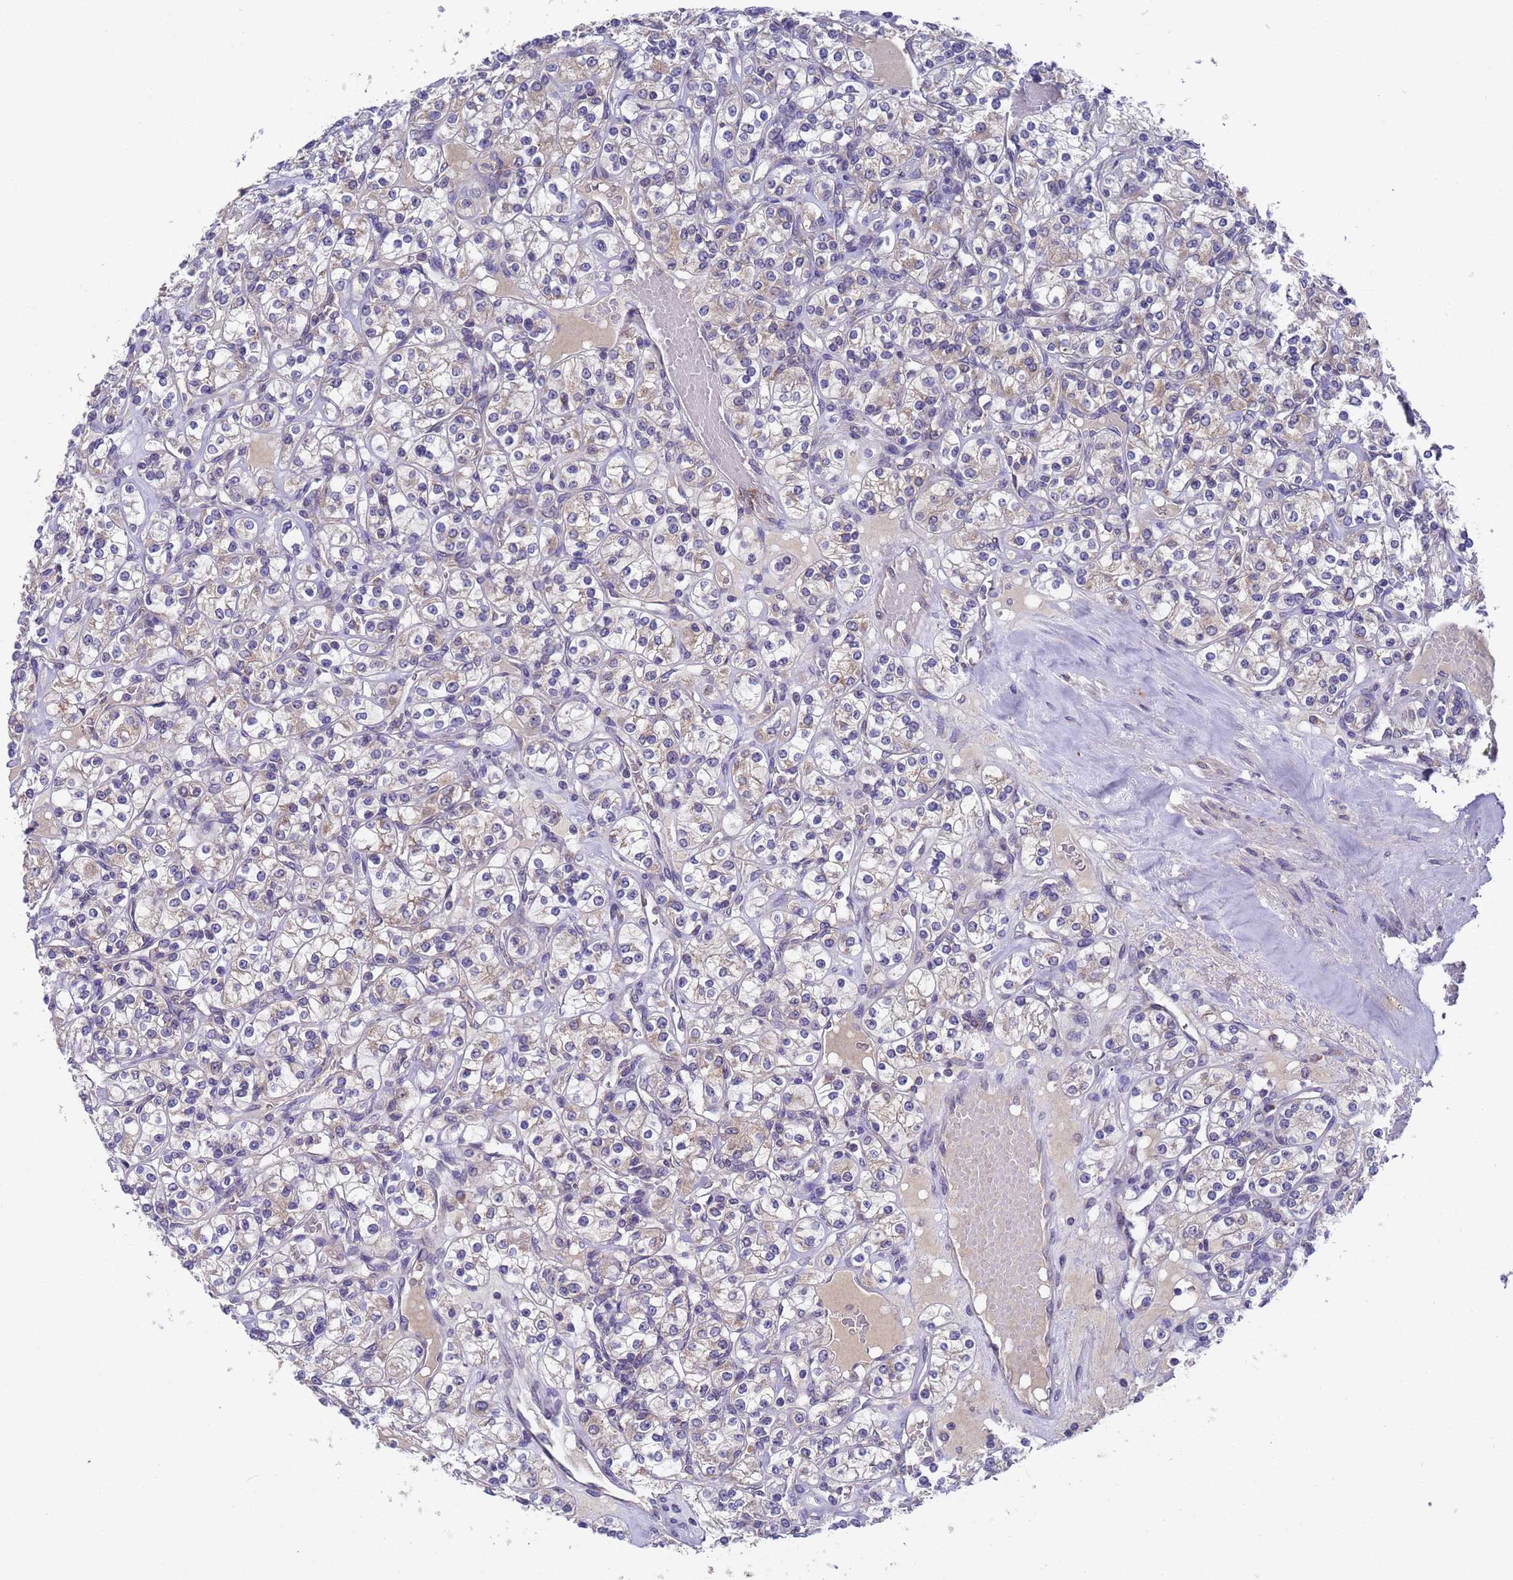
{"staining": {"intensity": "weak", "quantity": "<25%", "location": "cytoplasmic/membranous"}, "tissue": "renal cancer", "cell_type": "Tumor cells", "image_type": "cancer", "snomed": [{"axis": "morphology", "description": "Adenocarcinoma, NOS"}, {"axis": "topography", "description": "Kidney"}], "caption": "Immunohistochemistry (IHC) histopathology image of renal cancer (adenocarcinoma) stained for a protein (brown), which reveals no positivity in tumor cells.", "gene": "DCAF12L2", "patient": {"sex": "male", "age": 77}}